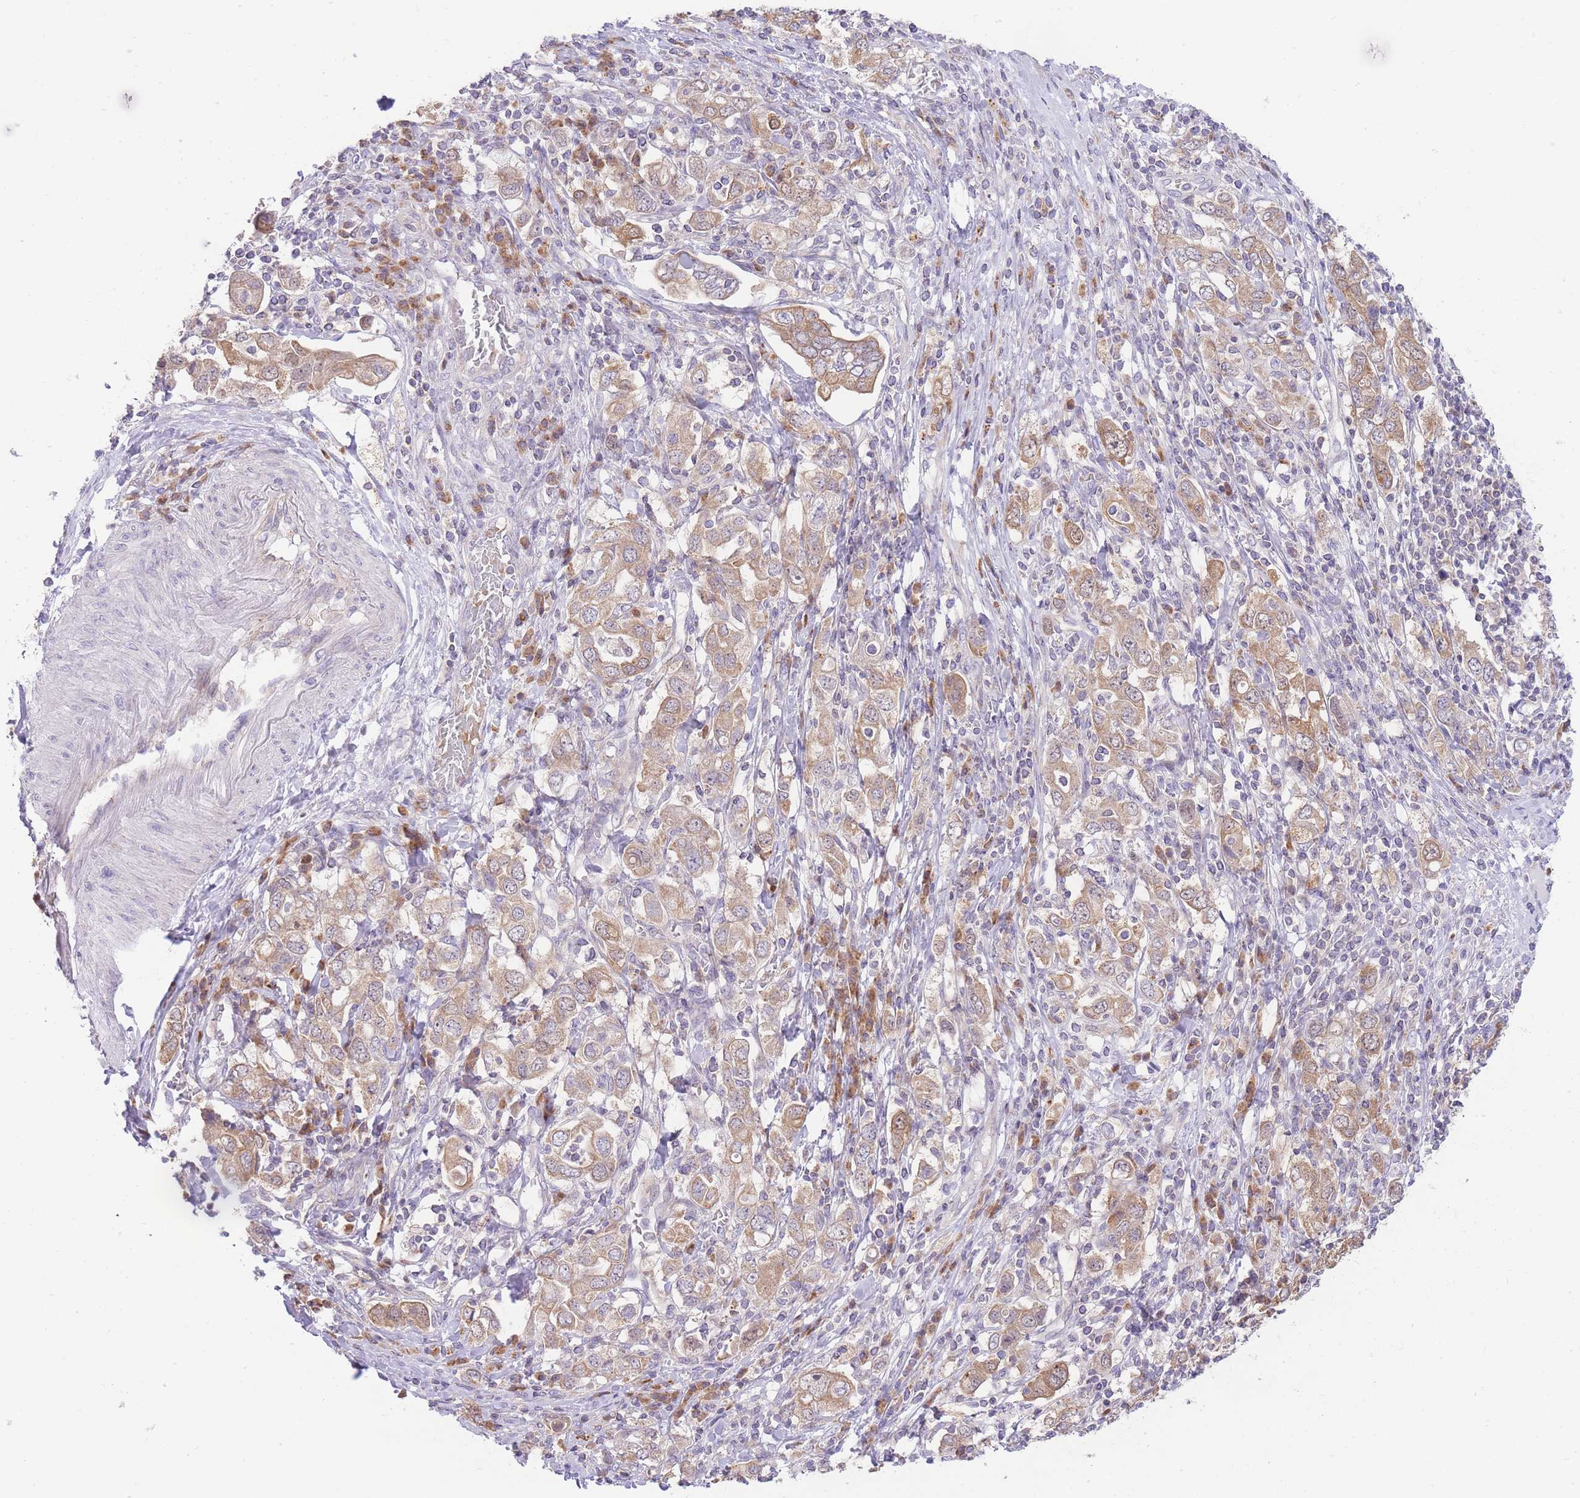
{"staining": {"intensity": "moderate", "quantity": ">75%", "location": "cytoplasmic/membranous"}, "tissue": "stomach cancer", "cell_type": "Tumor cells", "image_type": "cancer", "snomed": [{"axis": "morphology", "description": "Adenocarcinoma, NOS"}, {"axis": "topography", "description": "Stomach, upper"}, {"axis": "topography", "description": "Stomach"}], "caption": "Immunohistochemistry (IHC) photomicrograph of human adenocarcinoma (stomach) stained for a protein (brown), which reveals medium levels of moderate cytoplasmic/membranous positivity in approximately >75% of tumor cells.", "gene": "BOLA2B", "patient": {"sex": "male", "age": 62}}